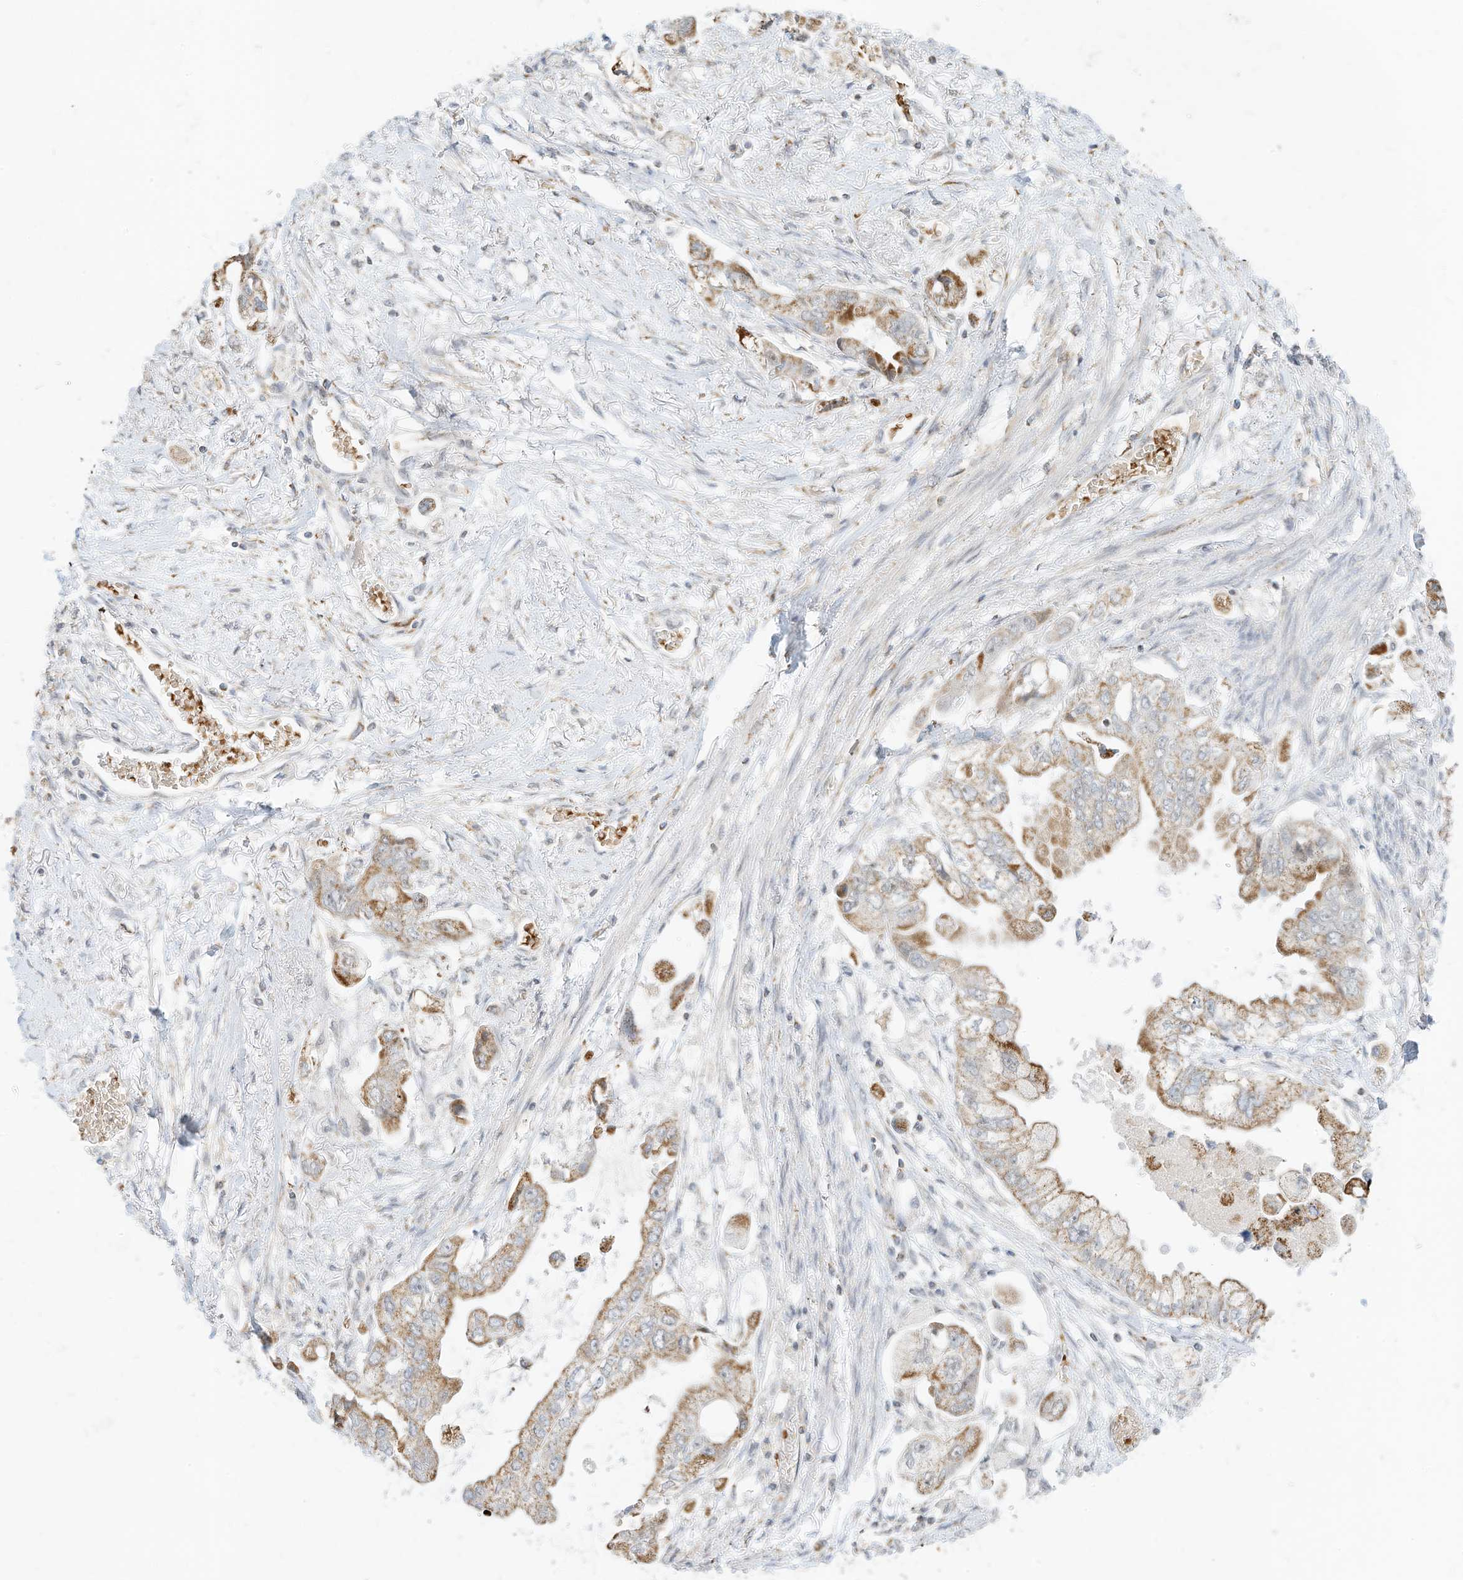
{"staining": {"intensity": "moderate", "quantity": ">75%", "location": "cytoplasmic/membranous"}, "tissue": "stomach cancer", "cell_type": "Tumor cells", "image_type": "cancer", "snomed": [{"axis": "morphology", "description": "Adenocarcinoma, NOS"}, {"axis": "topography", "description": "Stomach"}], "caption": "The immunohistochemical stain labels moderate cytoplasmic/membranous expression in tumor cells of stomach adenocarcinoma tissue. The protein of interest is stained brown, and the nuclei are stained in blue (DAB (3,3'-diaminobenzidine) IHC with brightfield microscopy, high magnification).", "gene": "MTUS2", "patient": {"sex": "male", "age": 62}}